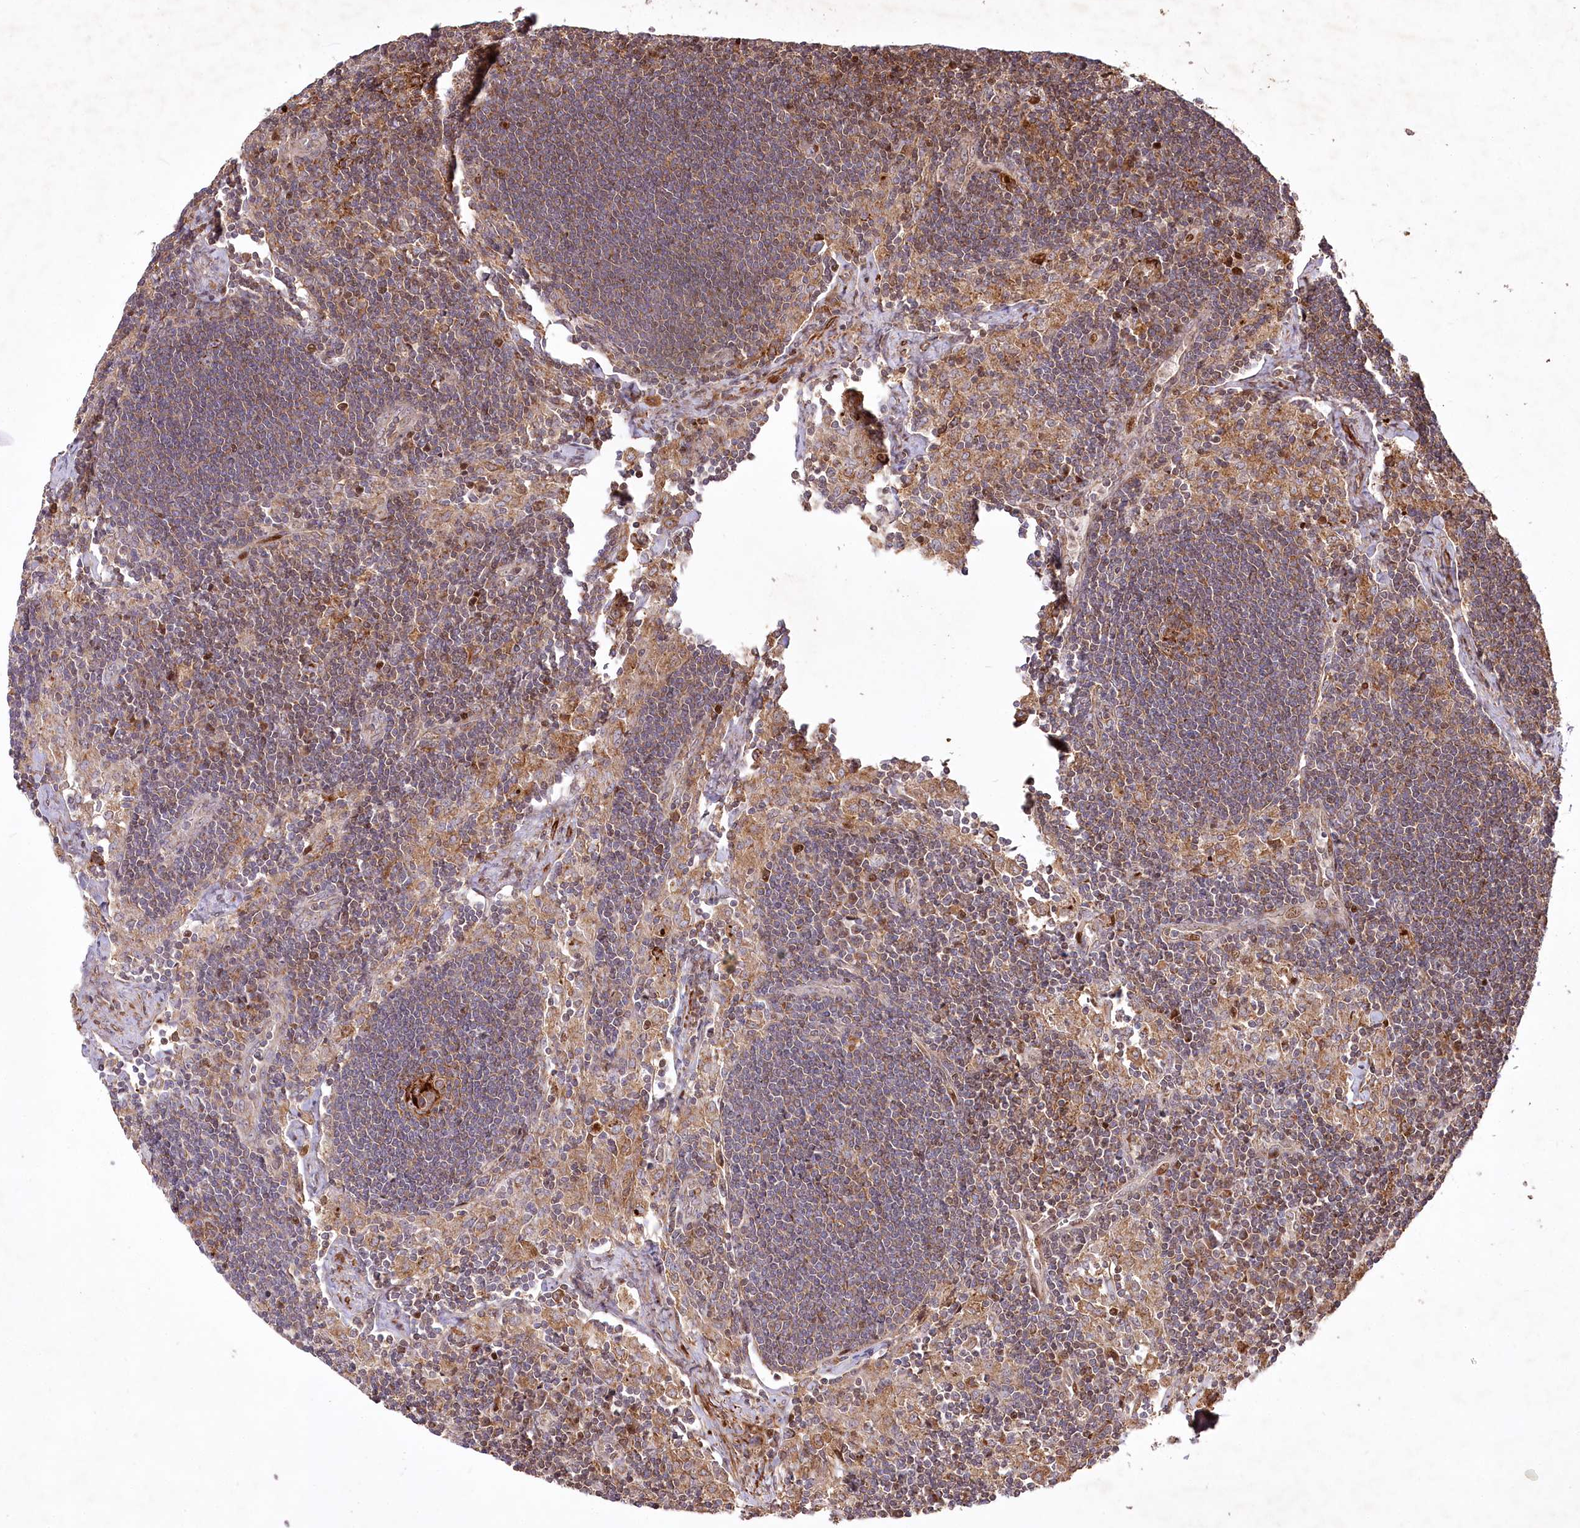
{"staining": {"intensity": "moderate", "quantity": "<25%", "location": "cytoplasmic/membranous"}, "tissue": "lymph node", "cell_type": "Germinal center cells", "image_type": "normal", "snomed": [{"axis": "morphology", "description": "Normal tissue, NOS"}, {"axis": "topography", "description": "Lymph node"}], "caption": "Protein staining shows moderate cytoplasmic/membranous expression in approximately <25% of germinal center cells in unremarkable lymph node.", "gene": "PSTK", "patient": {"sex": "male", "age": 24}}